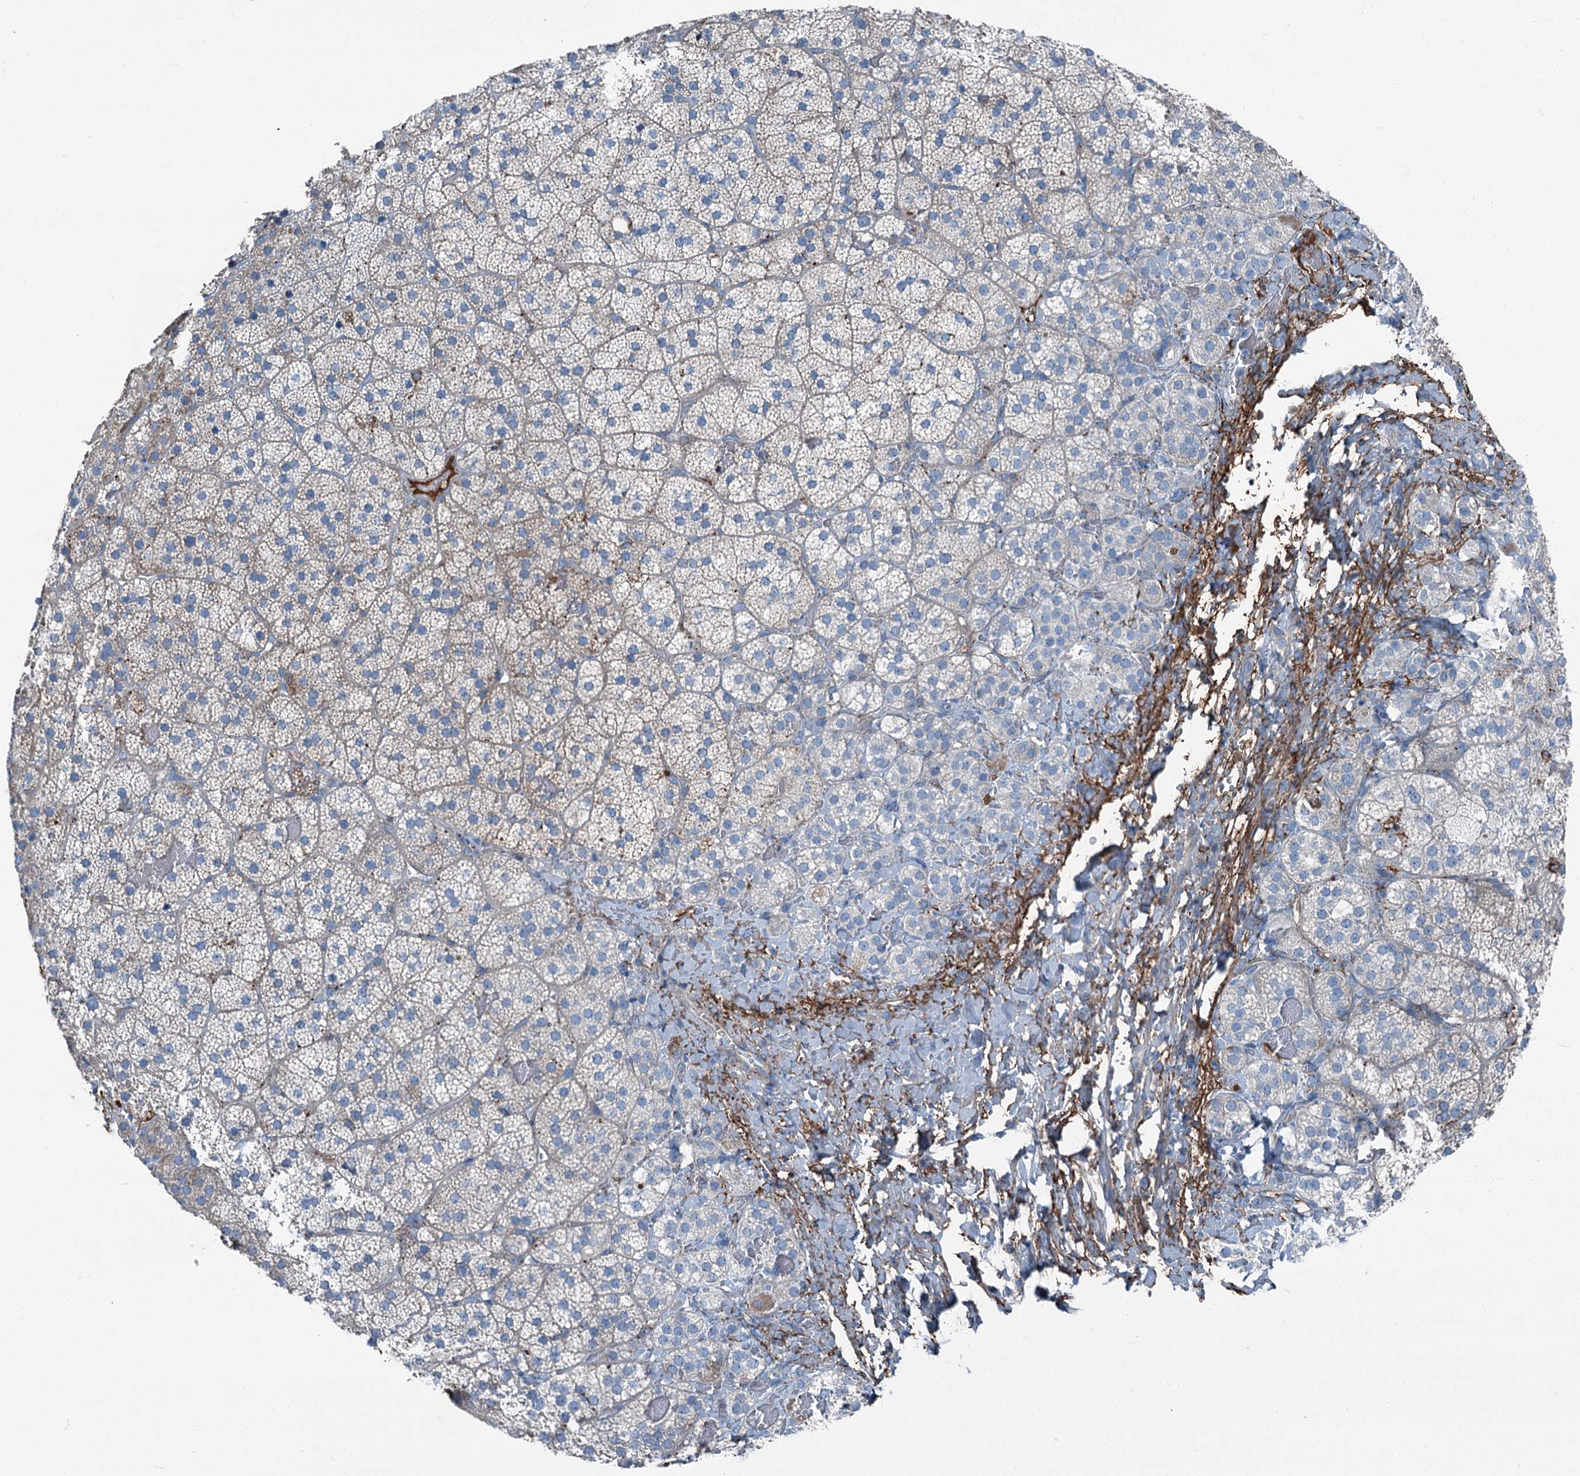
{"staining": {"intensity": "negative", "quantity": "none", "location": "none"}, "tissue": "adrenal gland", "cell_type": "Glandular cells", "image_type": "normal", "snomed": [{"axis": "morphology", "description": "Normal tissue, NOS"}, {"axis": "topography", "description": "Adrenal gland"}], "caption": "A high-resolution photomicrograph shows IHC staining of normal adrenal gland, which exhibits no significant positivity in glandular cells.", "gene": "AXL", "patient": {"sex": "female", "age": 44}}